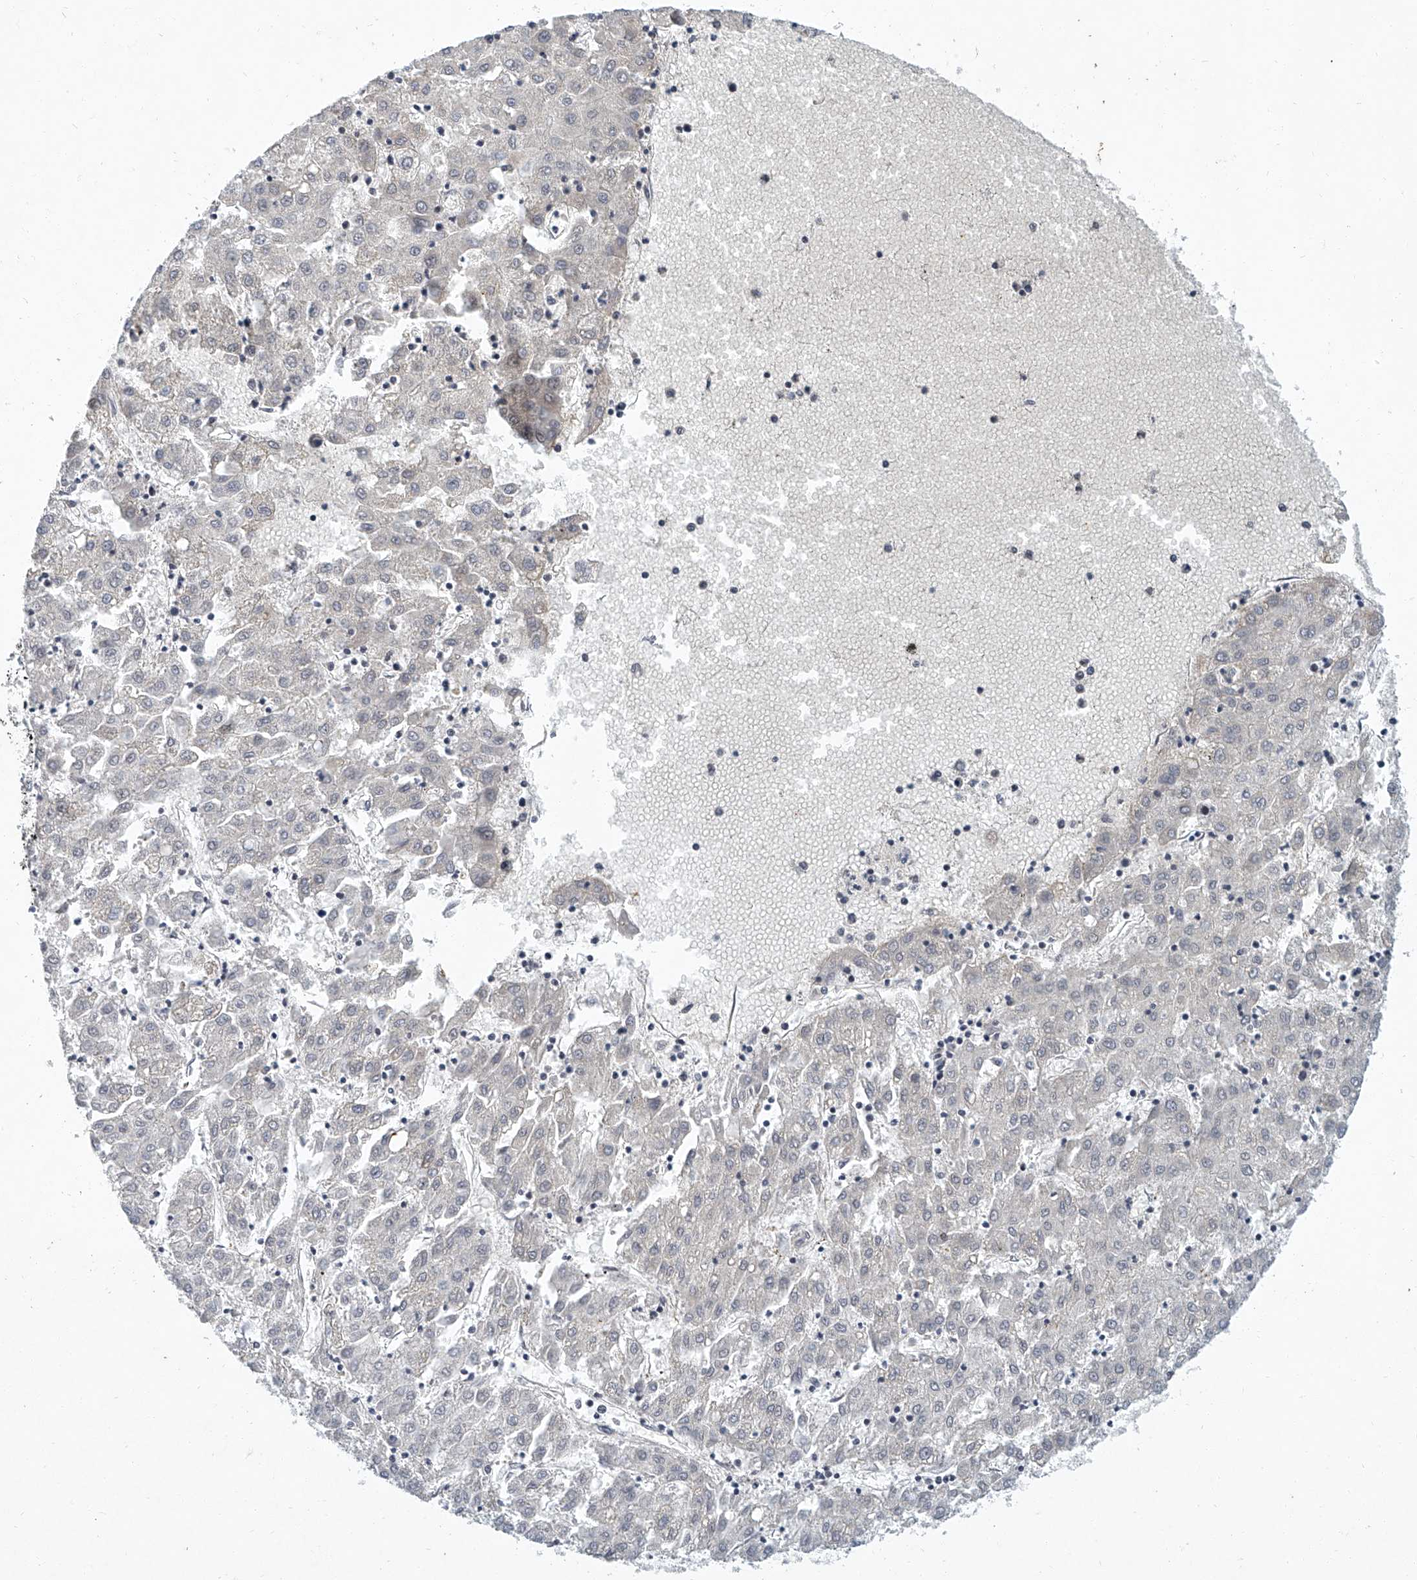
{"staining": {"intensity": "negative", "quantity": "none", "location": "none"}, "tissue": "liver cancer", "cell_type": "Tumor cells", "image_type": "cancer", "snomed": [{"axis": "morphology", "description": "Carcinoma, Hepatocellular, NOS"}, {"axis": "topography", "description": "Liver"}], "caption": "A histopathology image of liver hepatocellular carcinoma stained for a protein shows no brown staining in tumor cells.", "gene": "TFDP1", "patient": {"sex": "male", "age": 72}}